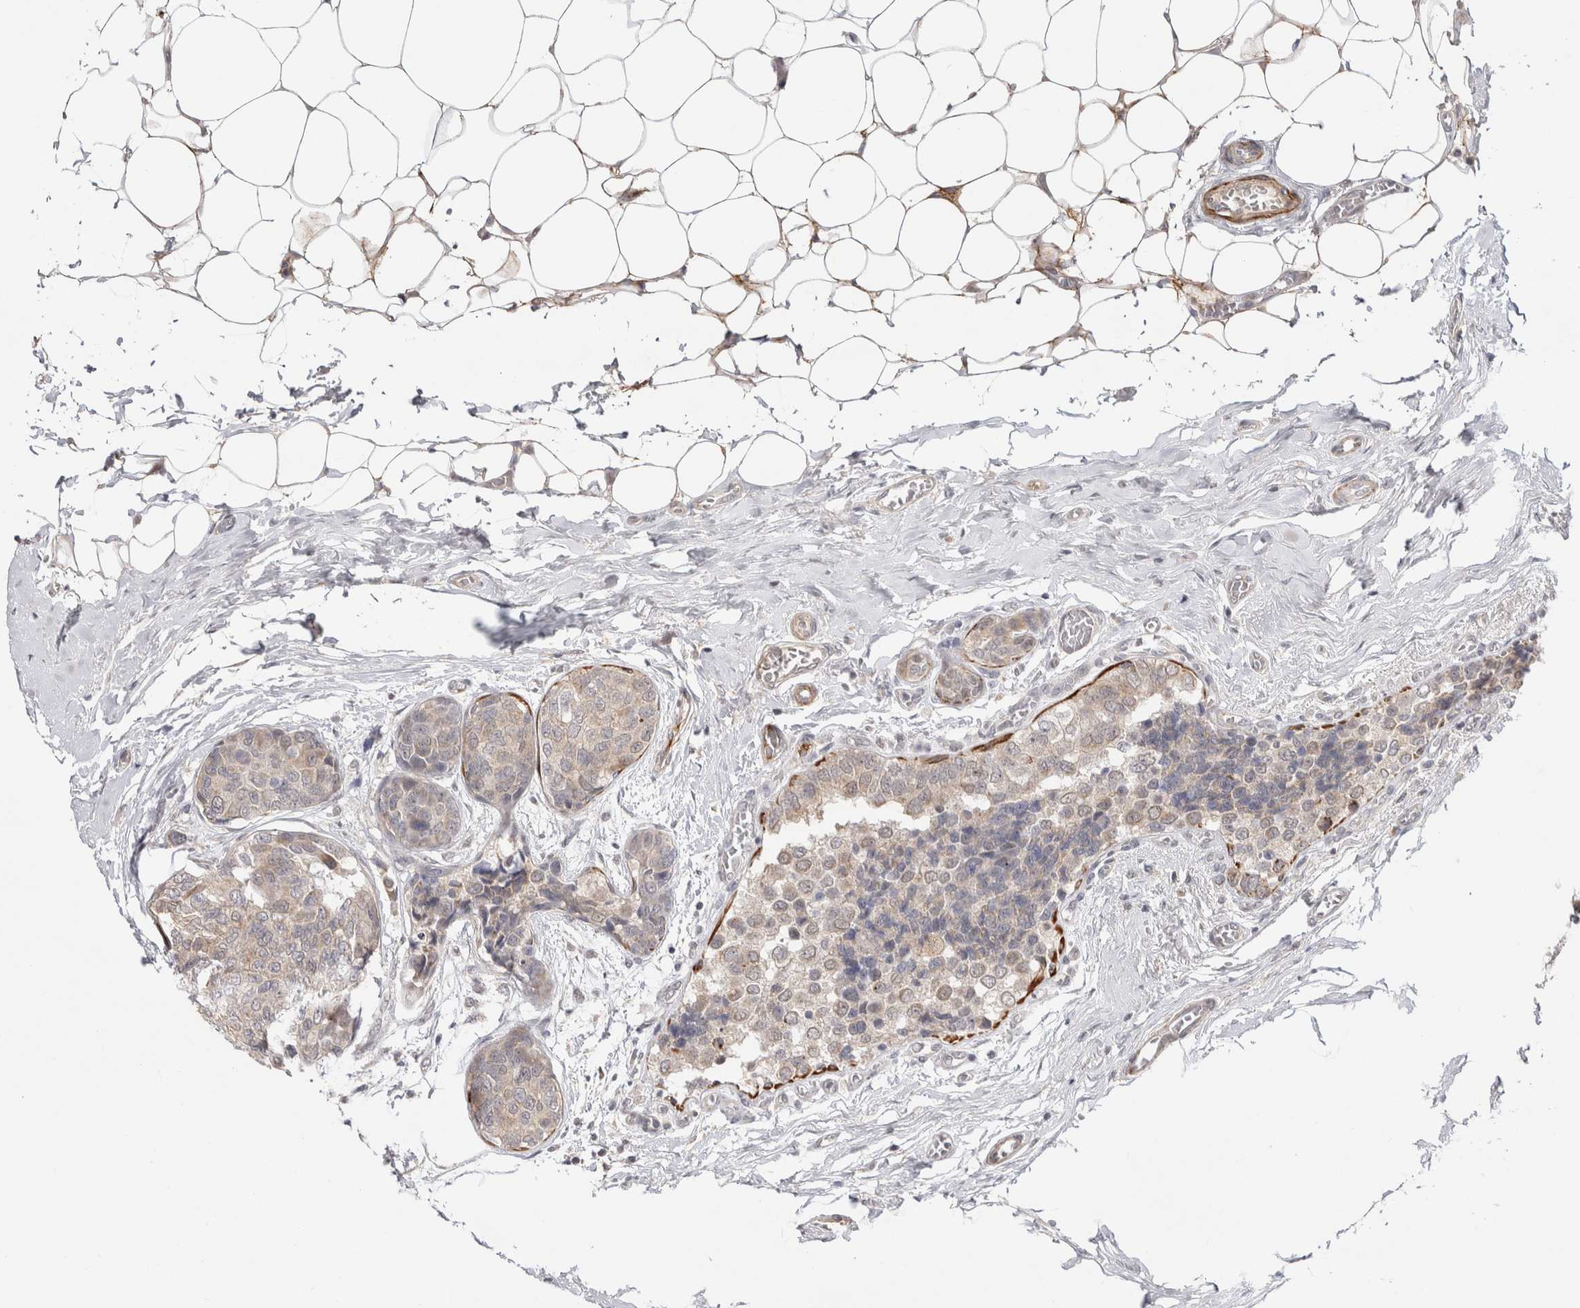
{"staining": {"intensity": "weak", "quantity": "25%-75%", "location": "cytoplasmic/membranous"}, "tissue": "breast cancer", "cell_type": "Tumor cells", "image_type": "cancer", "snomed": [{"axis": "morphology", "description": "Normal tissue, NOS"}, {"axis": "morphology", "description": "Duct carcinoma"}, {"axis": "topography", "description": "Breast"}], "caption": "Immunohistochemistry (IHC) image of human breast infiltrating ductal carcinoma stained for a protein (brown), which exhibits low levels of weak cytoplasmic/membranous expression in approximately 25%-75% of tumor cells.", "gene": "ZNF318", "patient": {"sex": "female", "age": 43}}